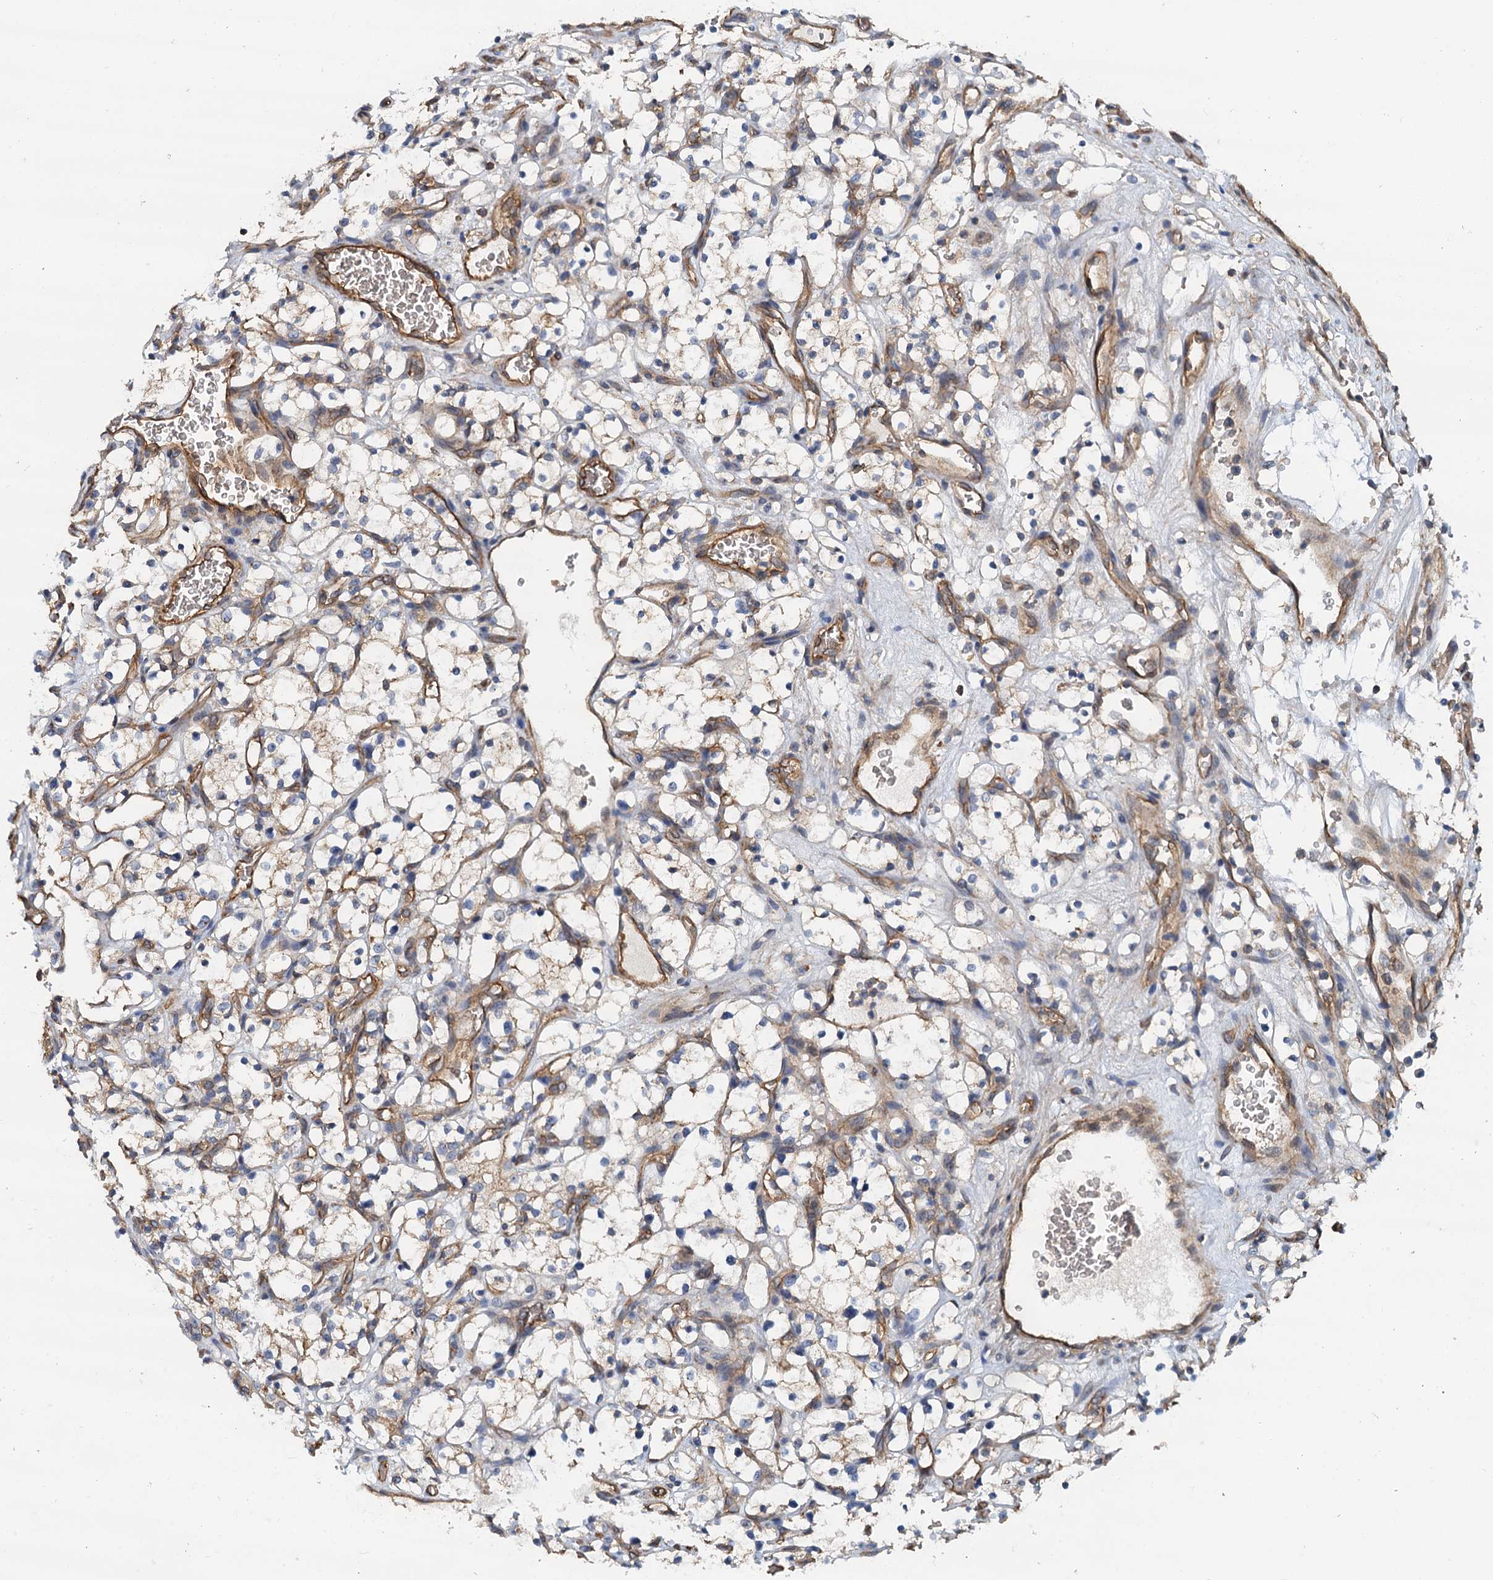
{"staining": {"intensity": "weak", "quantity": "<25%", "location": "cytoplasmic/membranous"}, "tissue": "renal cancer", "cell_type": "Tumor cells", "image_type": "cancer", "snomed": [{"axis": "morphology", "description": "Adenocarcinoma, NOS"}, {"axis": "topography", "description": "Kidney"}], "caption": "Immunohistochemistry (IHC) of adenocarcinoma (renal) displays no positivity in tumor cells. Nuclei are stained in blue.", "gene": "ROGDI", "patient": {"sex": "female", "age": 69}}